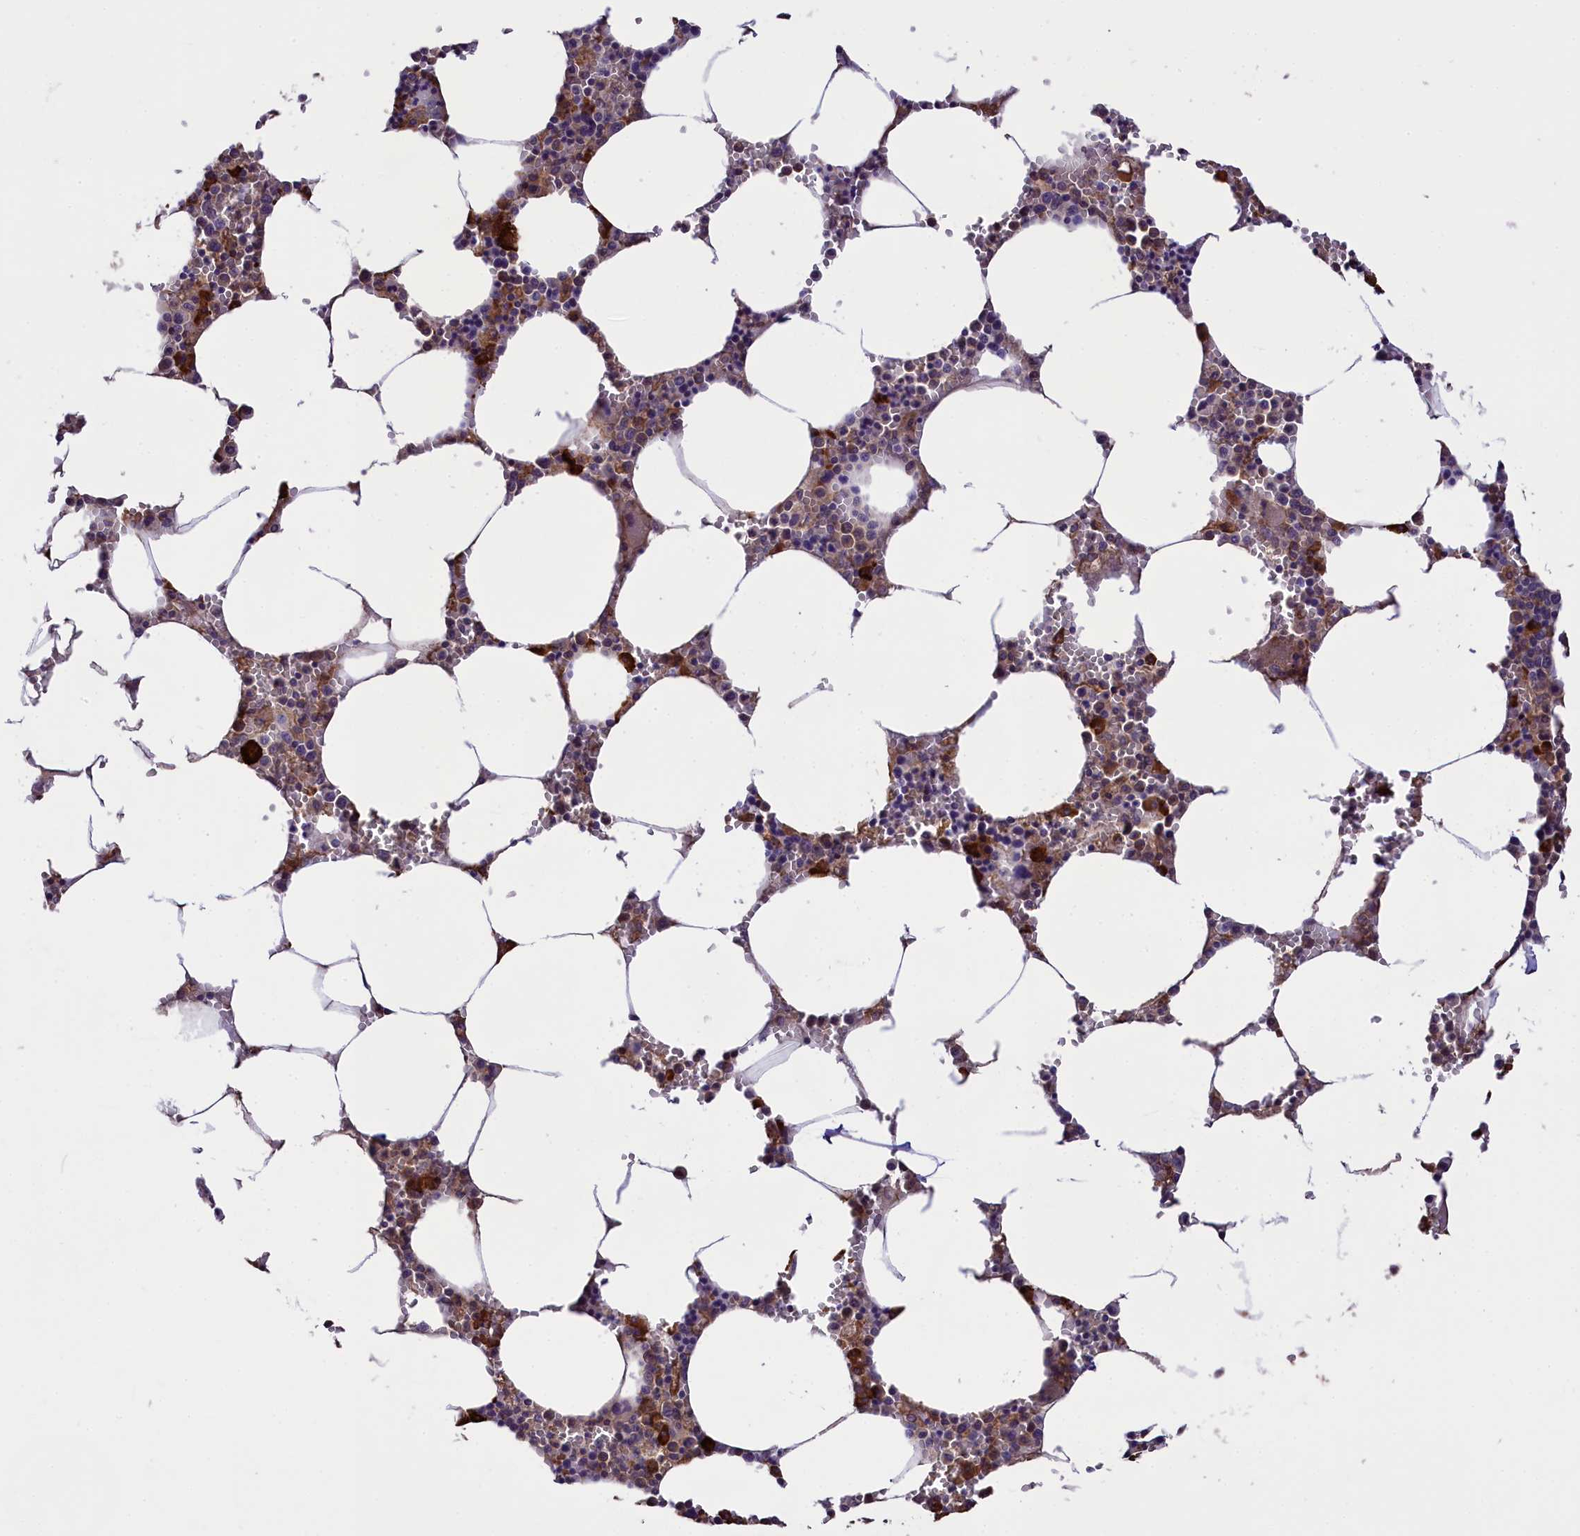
{"staining": {"intensity": "strong", "quantity": "25%-75%", "location": "cytoplasmic/membranous"}, "tissue": "bone marrow", "cell_type": "Hematopoietic cells", "image_type": "normal", "snomed": [{"axis": "morphology", "description": "Normal tissue, NOS"}, {"axis": "topography", "description": "Bone marrow"}], "caption": "Unremarkable bone marrow was stained to show a protein in brown. There is high levels of strong cytoplasmic/membranous positivity in about 25%-75% of hematopoietic cells. (DAB IHC with brightfield microscopy, high magnification).", "gene": "ABCC10", "patient": {"sex": "male", "age": 70}}